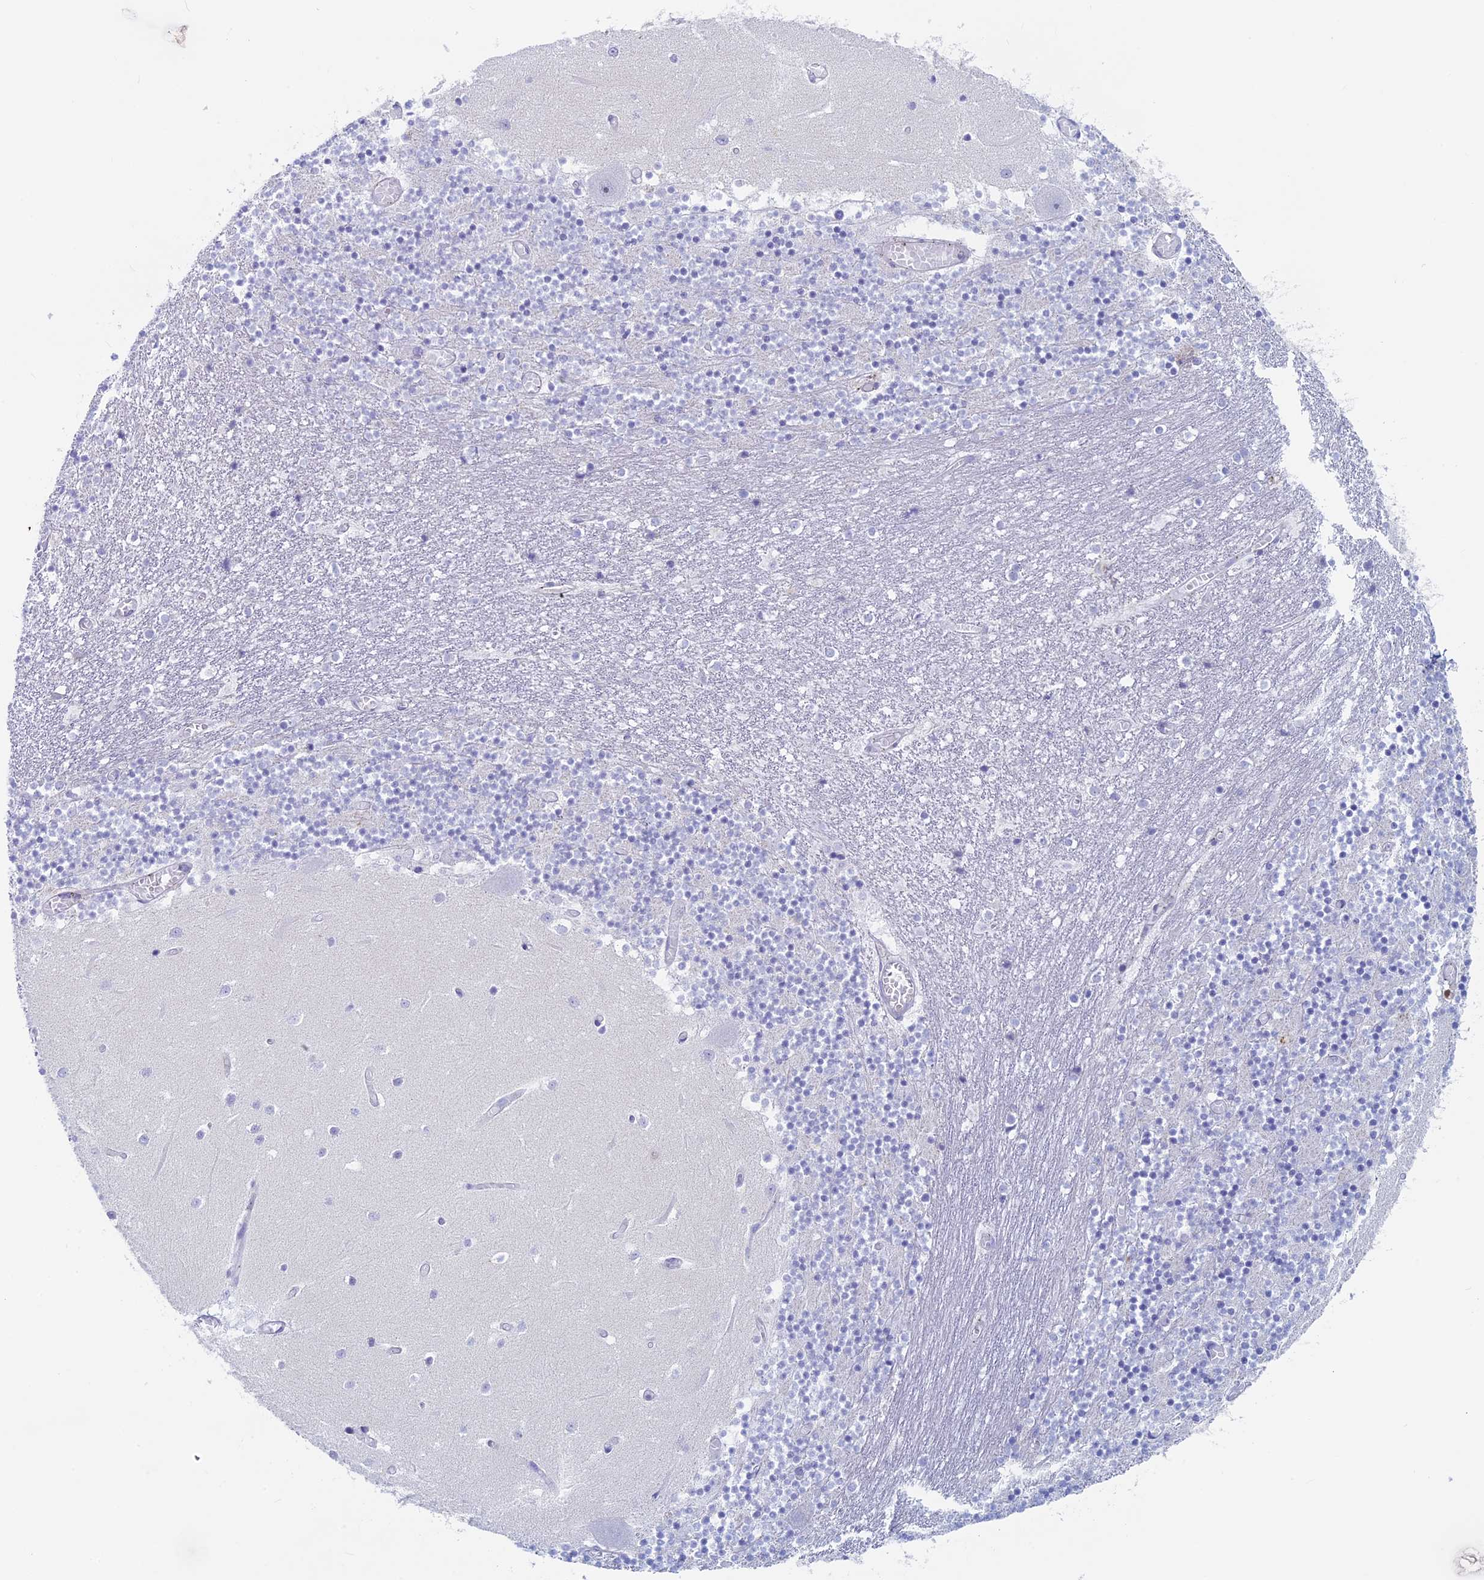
{"staining": {"intensity": "negative", "quantity": "none", "location": "none"}, "tissue": "cerebellum", "cell_type": "Cells in granular layer", "image_type": "normal", "snomed": [{"axis": "morphology", "description": "Normal tissue, NOS"}, {"axis": "topography", "description": "Cerebellum"}], "caption": "An immunohistochemistry image of benign cerebellum is shown. There is no staining in cells in granular layer of cerebellum.", "gene": "MAGEB6", "patient": {"sex": "female", "age": 28}}